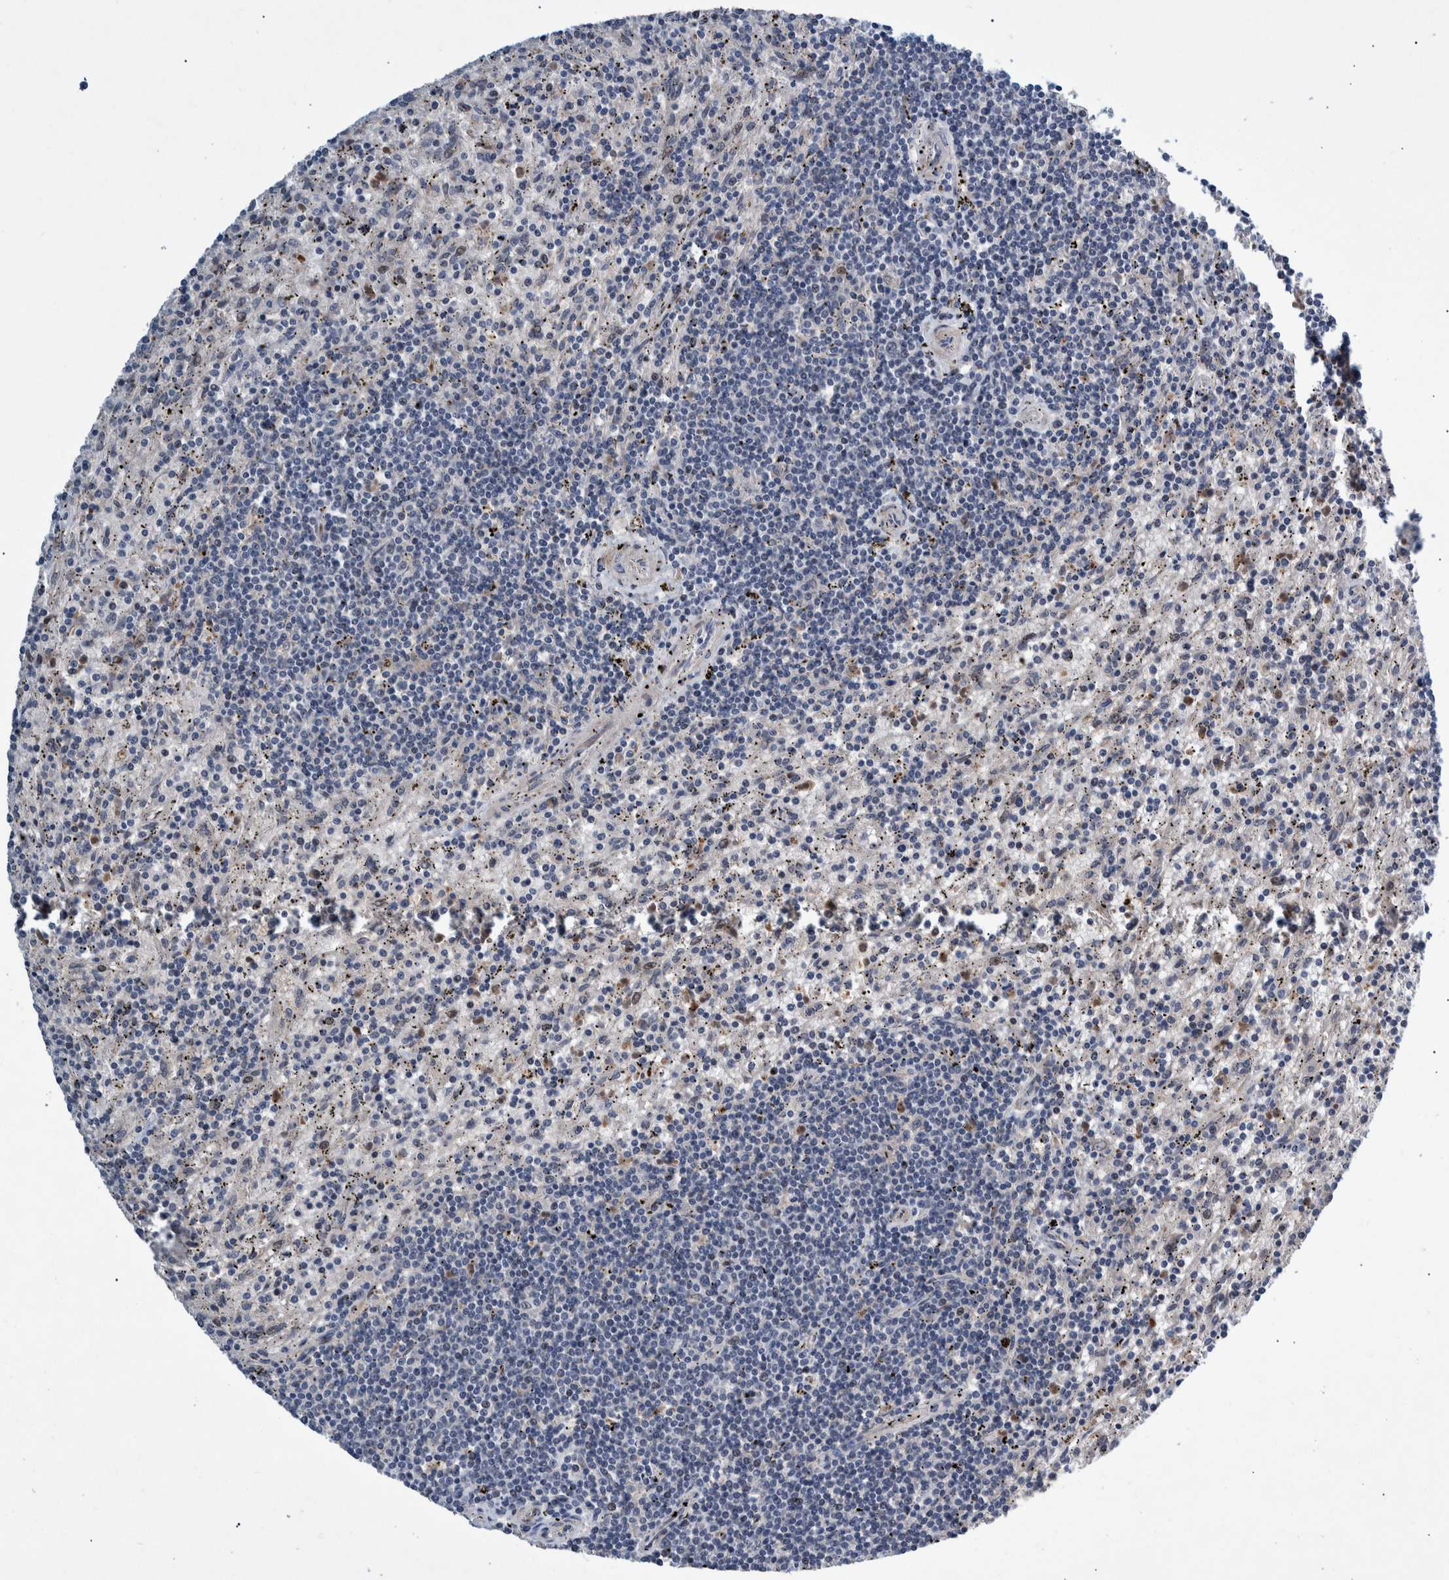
{"staining": {"intensity": "negative", "quantity": "none", "location": "none"}, "tissue": "lymphoma", "cell_type": "Tumor cells", "image_type": "cancer", "snomed": [{"axis": "morphology", "description": "Malignant lymphoma, non-Hodgkin's type, Low grade"}, {"axis": "topography", "description": "Spleen"}], "caption": "IHC of malignant lymphoma, non-Hodgkin's type (low-grade) exhibits no positivity in tumor cells.", "gene": "ESRP1", "patient": {"sex": "male", "age": 76}}